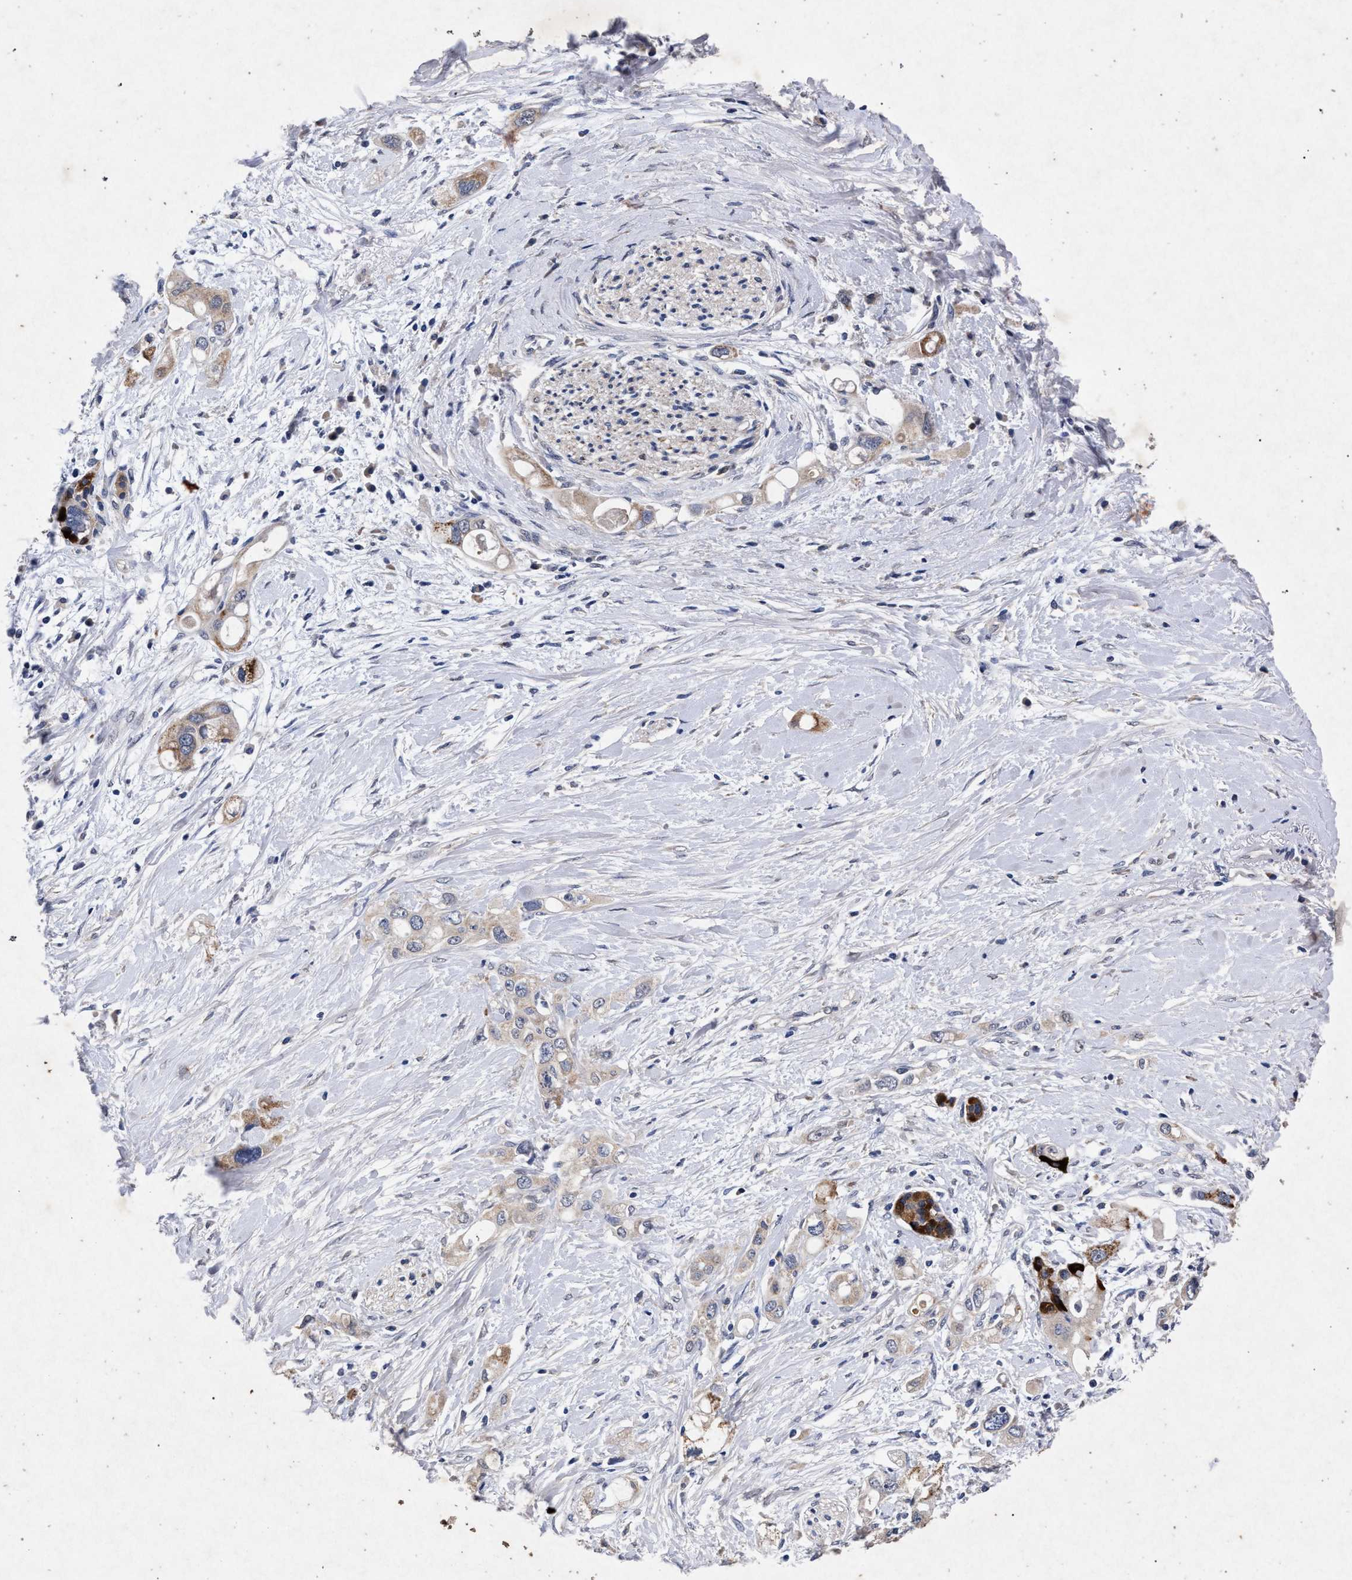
{"staining": {"intensity": "weak", "quantity": ">75%", "location": "cytoplasmic/membranous"}, "tissue": "pancreatic cancer", "cell_type": "Tumor cells", "image_type": "cancer", "snomed": [{"axis": "morphology", "description": "Adenocarcinoma, NOS"}, {"axis": "topography", "description": "Pancreas"}], "caption": "IHC (DAB) staining of adenocarcinoma (pancreatic) displays weak cytoplasmic/membranous protein staining in about >75% of tumor cells. (Brightfield microscopy of DAB IHC at high magnification).", "gene": "ATP1A2", "patient": {"sex": "female", "age": 56}}